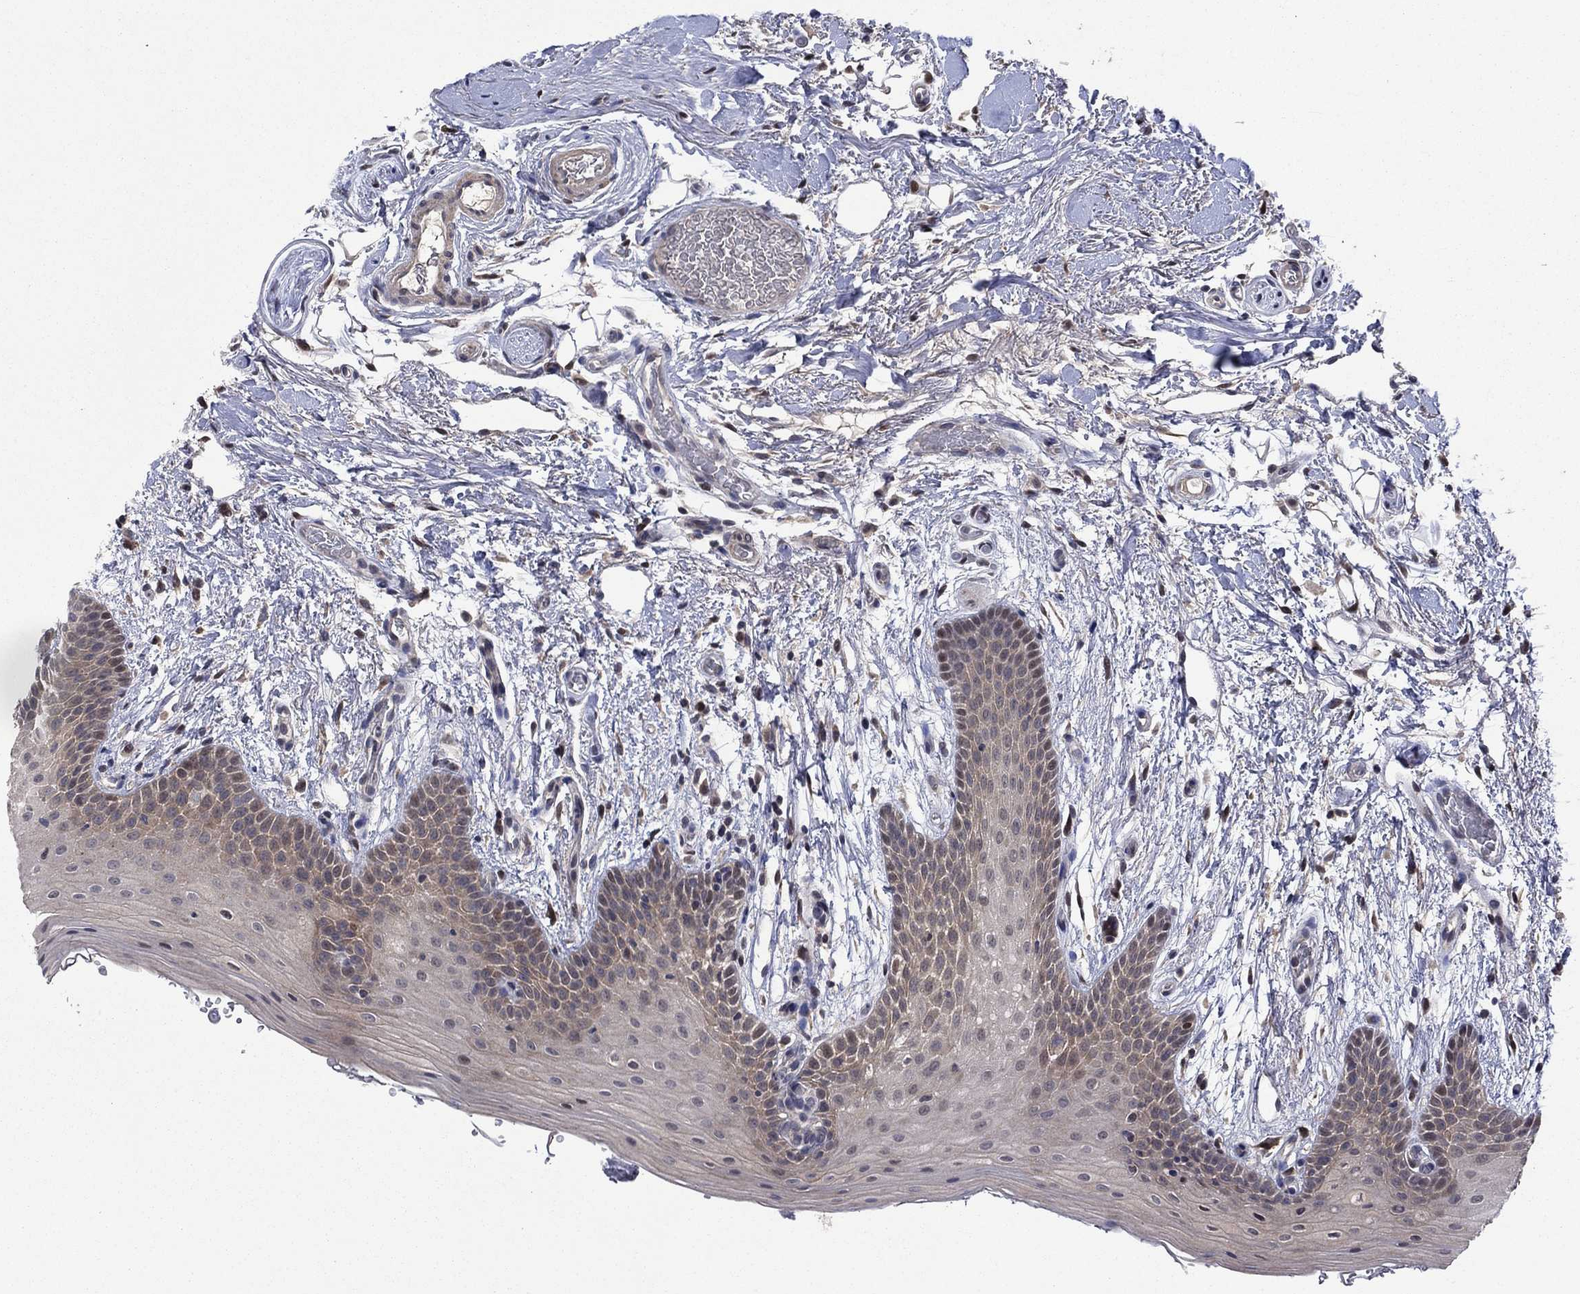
{"staining": {"intensity": "negative", "quantity": "none", "location": "none"}, "tissue": "oral mucosa", "cell_type": "Squamous epithelial cells", "image_type": "normal", "snomed": [{"axis": "morphology", "description": "Normal tissue, NOS"}, {"axis": "topography", "description": "Oral tissue"}, {"axis": "topography", "description": "Tounge, NOS"}], "caption": "Immunohistochemical staining of normal oral mucosa shows no significant staining in squamous epithelial cells. (DAB (3,3'-diaminobenzidine) IHC, high magnification).", "gene": "IAH1", "patient": {"sex": "female", "age": 86}}